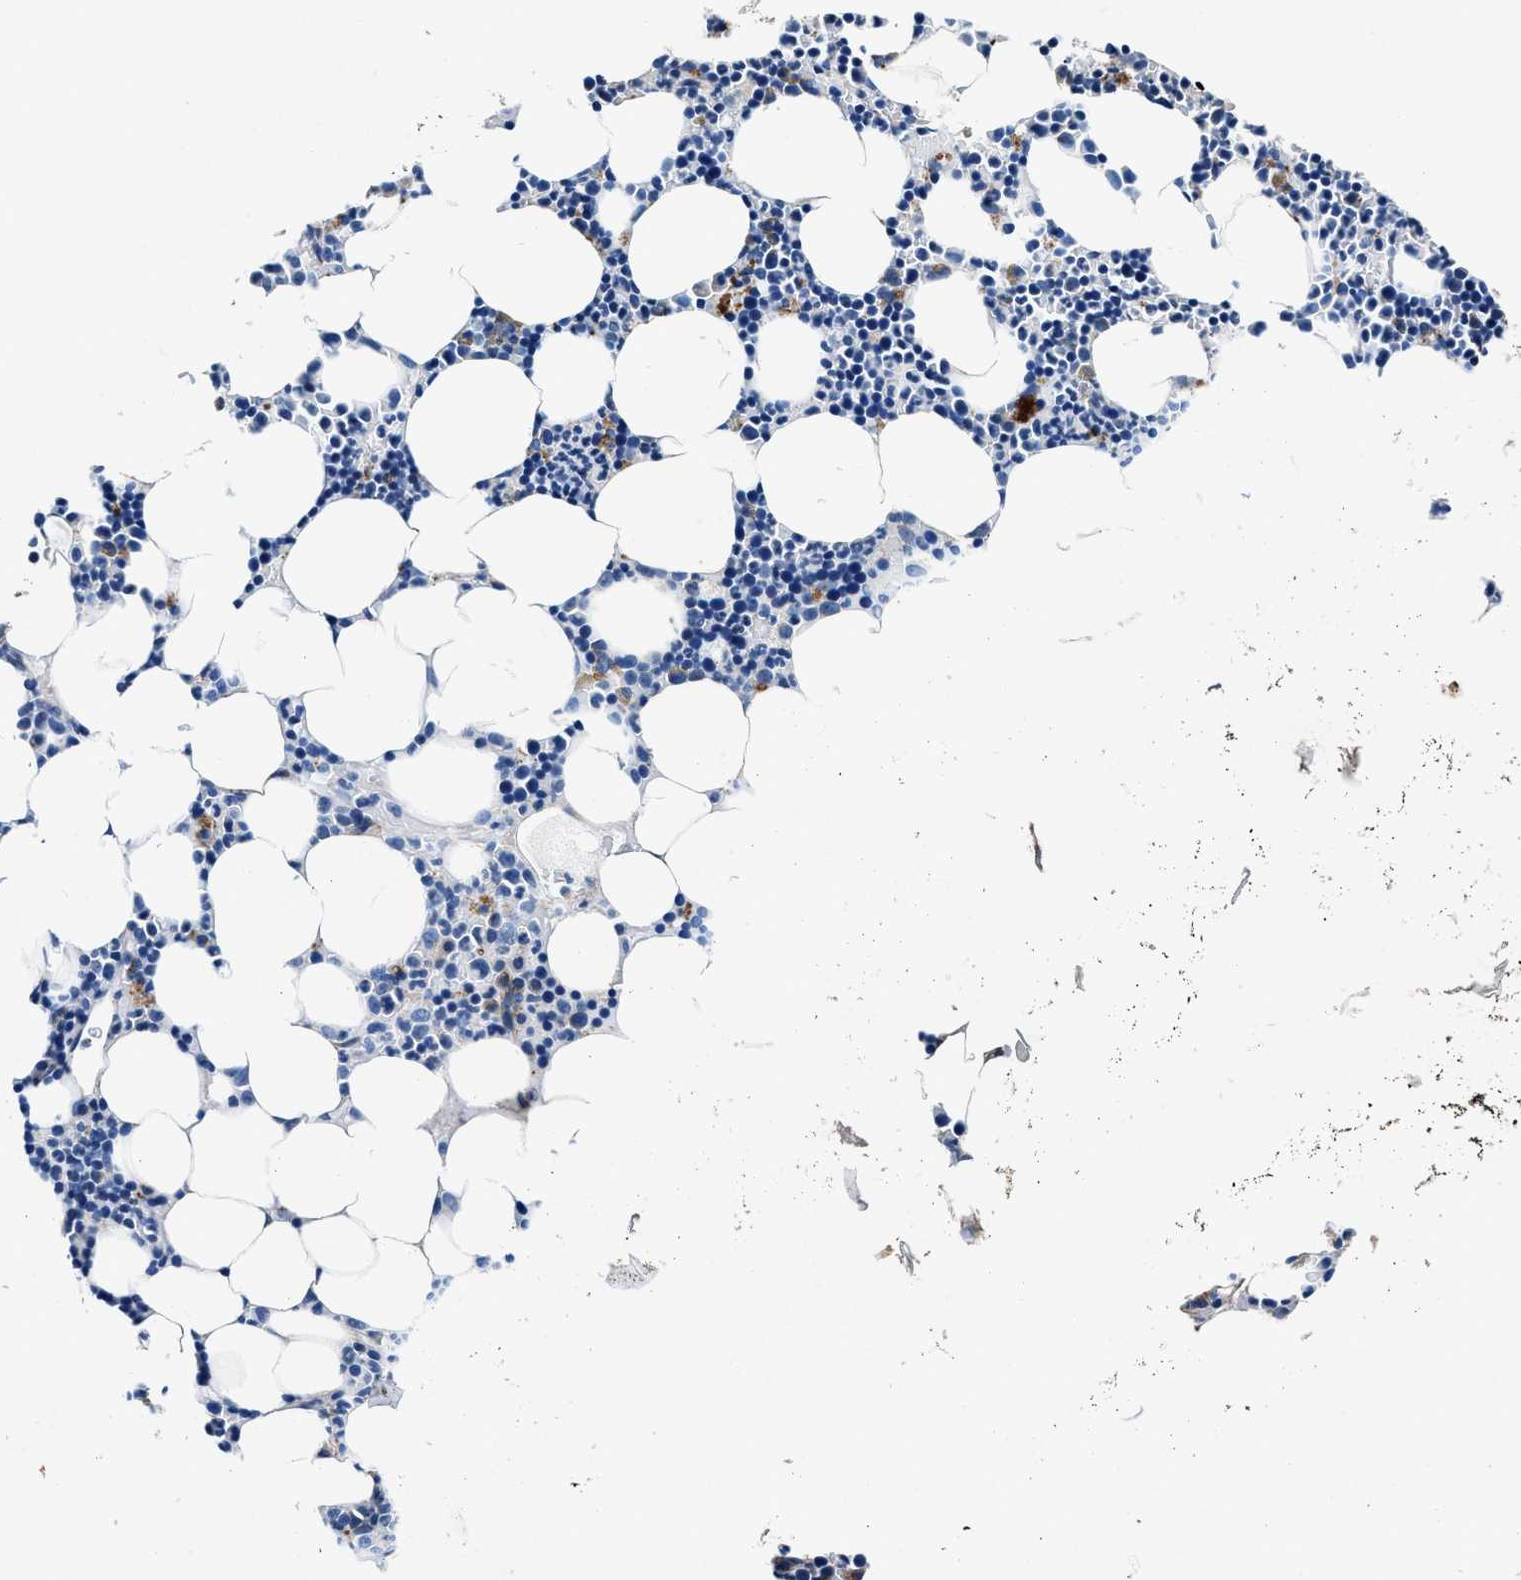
{"staining": {"intensity": "moderate", "quantity": "<25%", "location": "cytoplasmic/membranous"}, "tissue": "bone marrow", "cell_type": "Hematopoietic cells", "image_type": "normal", "snomed": [{"axis": "morphology", "description": "Normal tissue, NOS"}, {"axis": "topography", "description": "Bone marrow"}], "caption": "Immunohistochemical staining of normal bone marrow shows <25% levels of moderate cytoplasmic/membranous protein positivity in about <25% of hematopoietic cells.", "gene": "DAG1", "patient": {"sex": "female", "age": 73}}